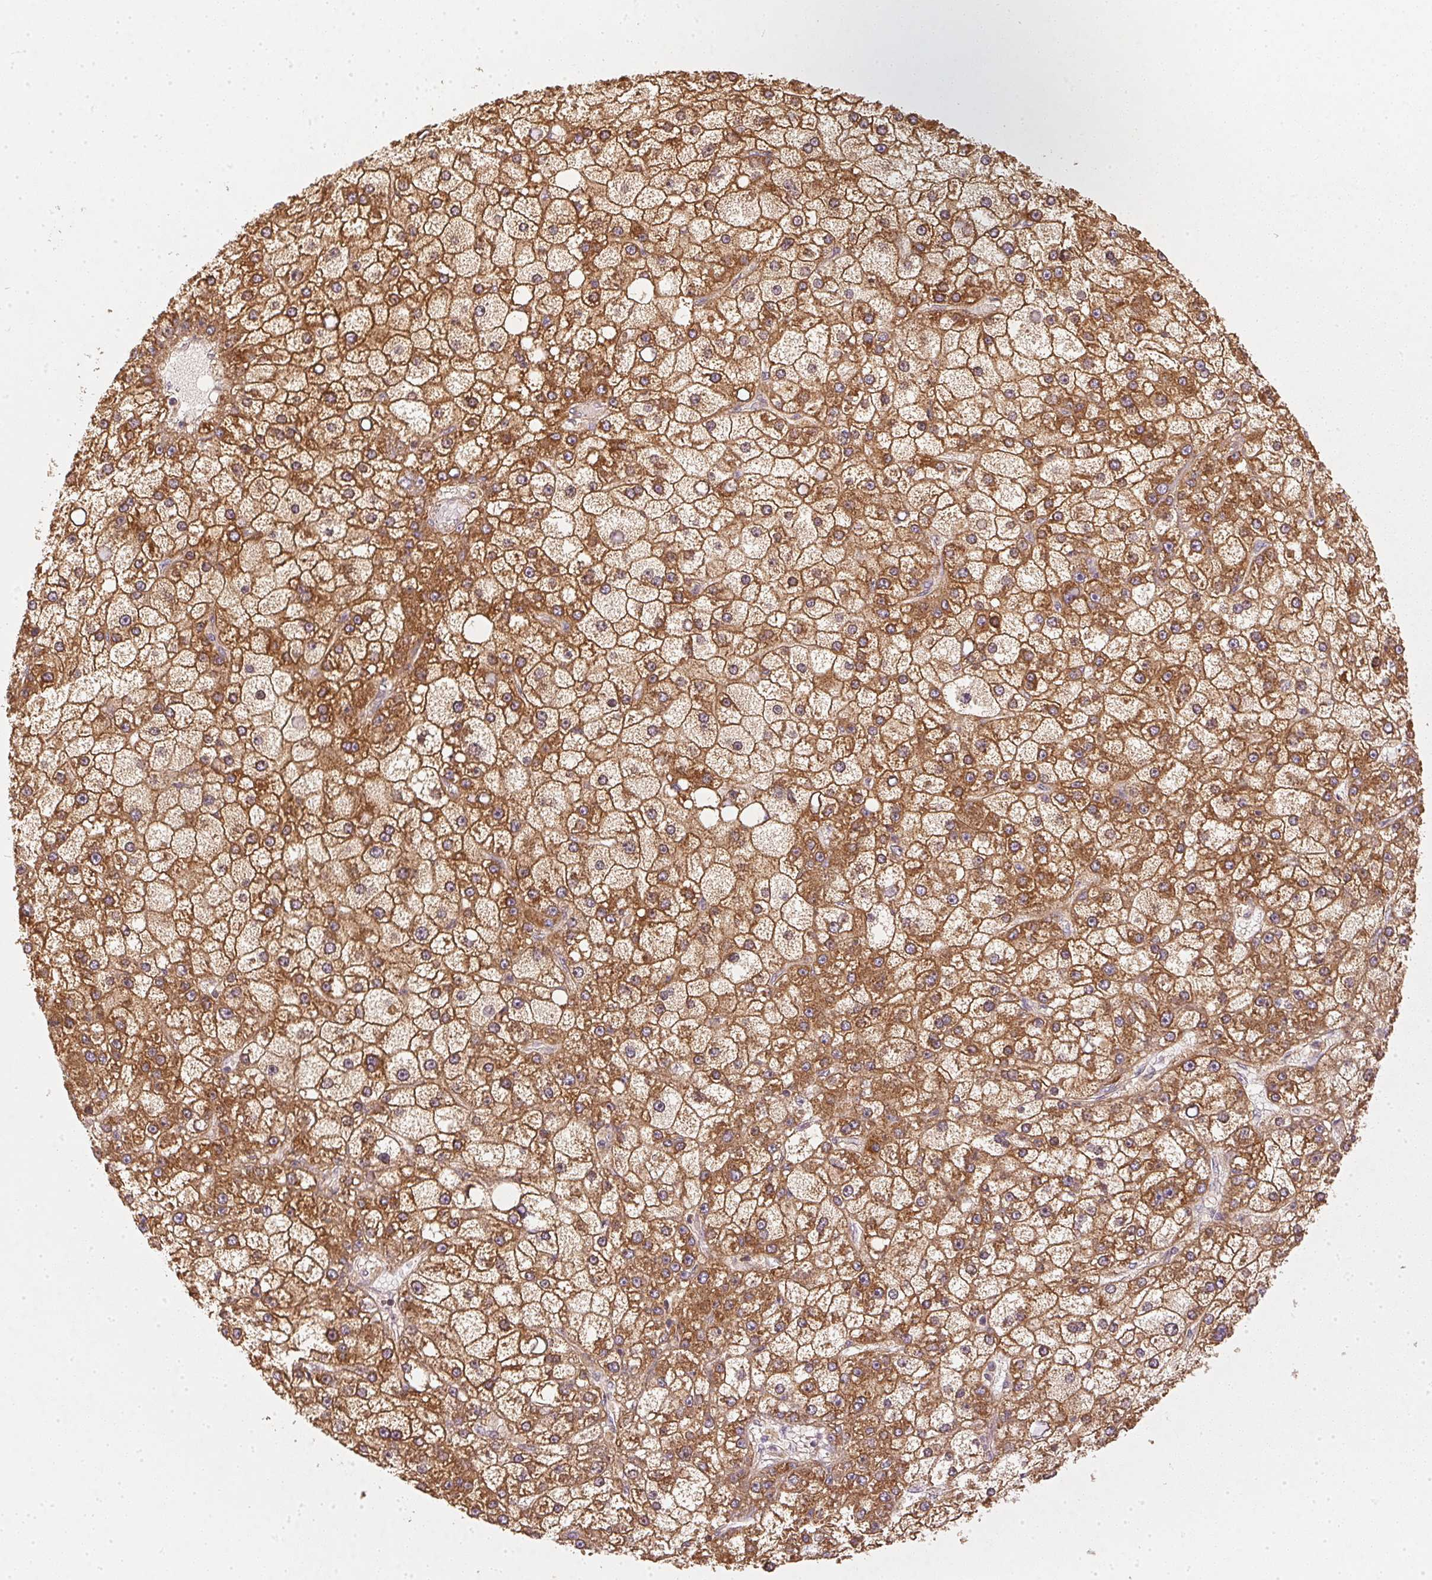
{"staining": {"intensity": "moderate", "quantity": ">75%", "location": "cytoplasmic/membranous"}, "tissue": "liver cancer", "cell_type": "Tumor cells", "image_type": "cancer", "snomed": [{"axis": "morphology", "description": "Carcinoma, Hepatocellular, NOS"}, {"axis": "topography", "description": "Liver"}], "caption": "Hepatocellular carcinoma (liver) was stained to show a protein in brown. There is medium levels of moderate cytoplasmic/membranous staining in about >75% of tumor cells.", "gene": "NADK2", "patient": {"sex": "male", "age": 67}}